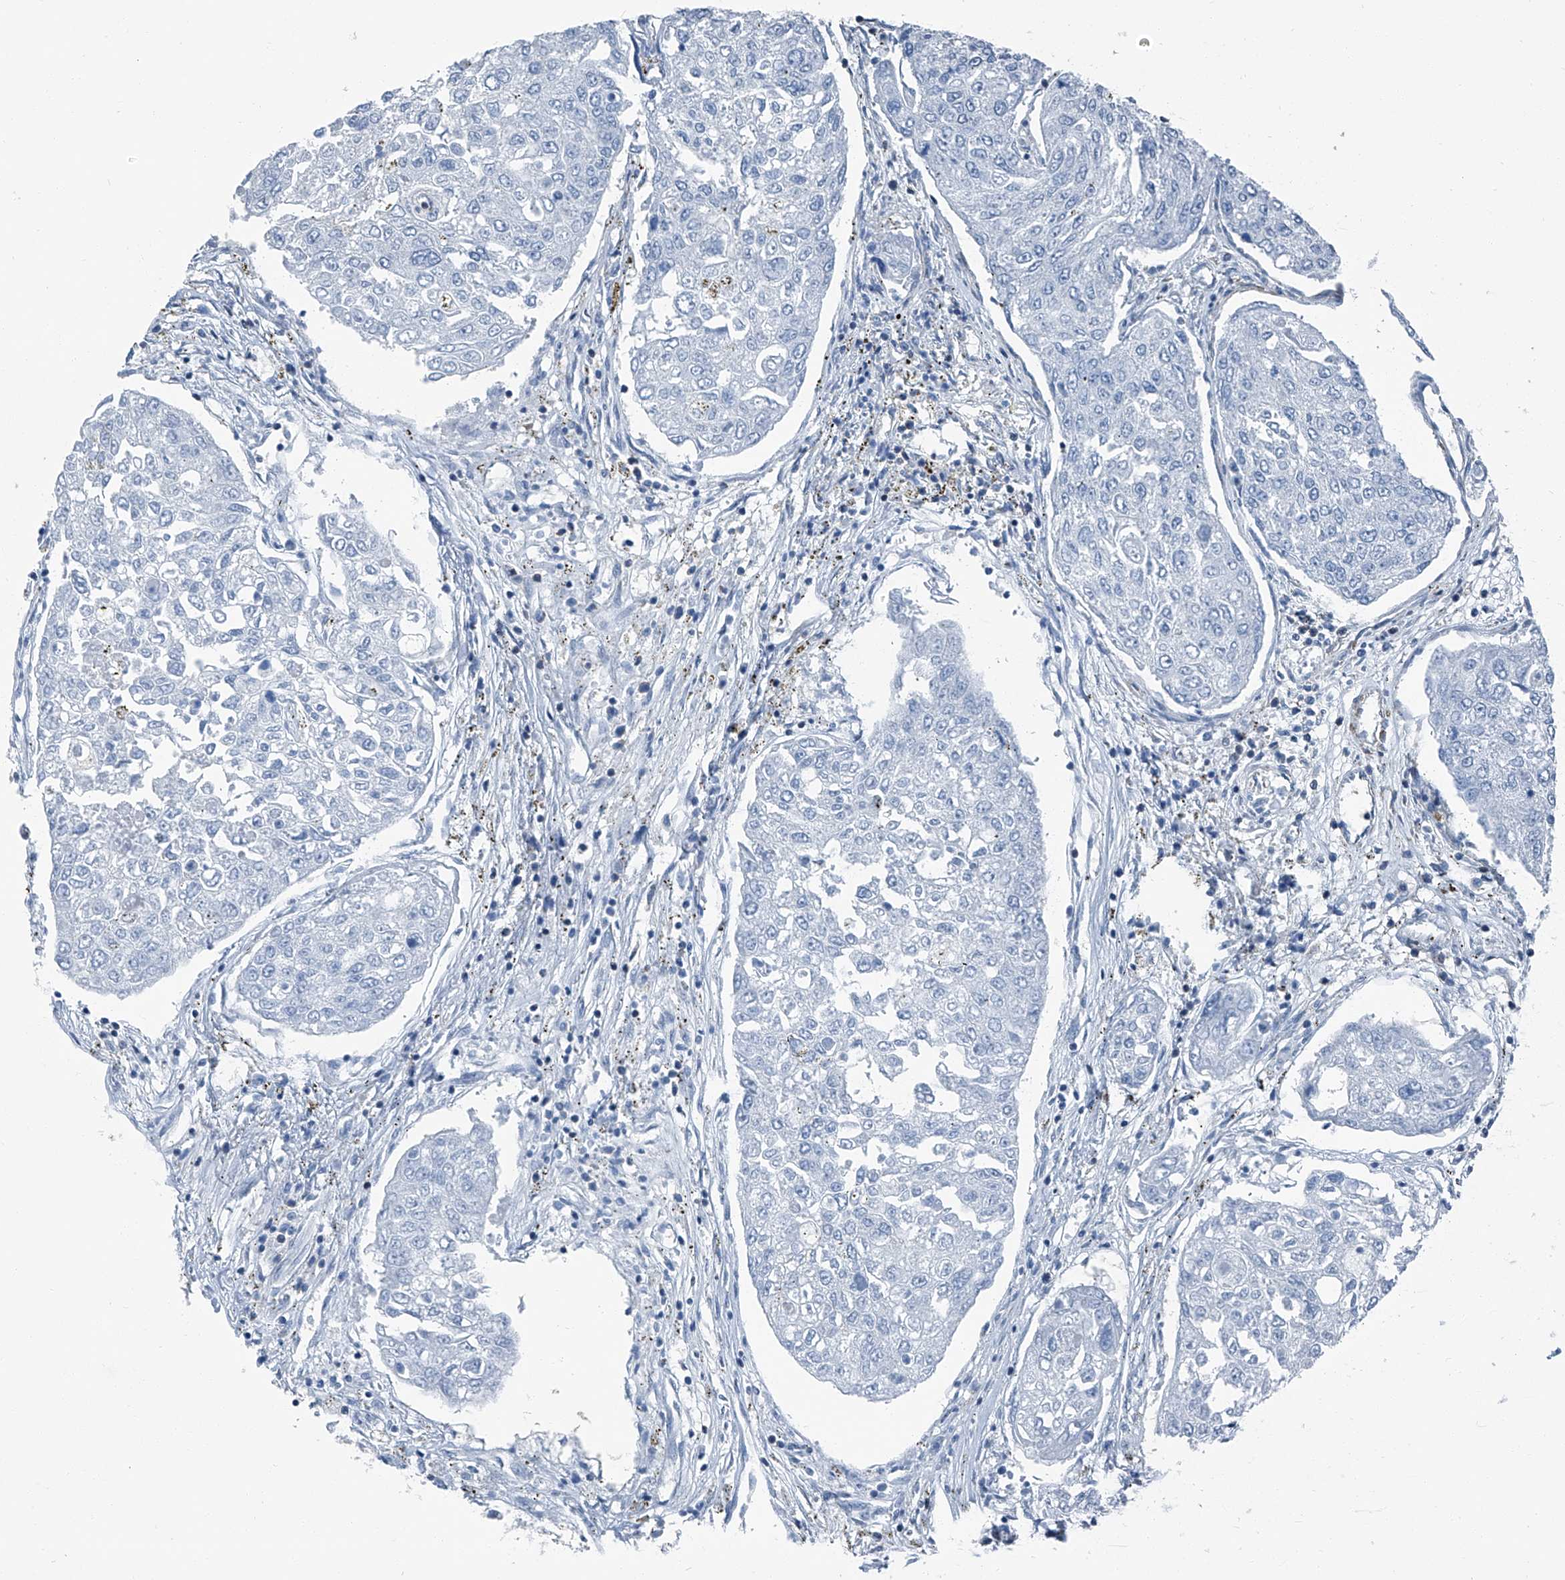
{"staining": {"intensity": "negative", "quantity": "none", "location": "none"}, "tissue": "urothelial cancer", "cell_type": "Tumor cells", "image_type": "cancer", "snomed": [{"axis": "morphology", "description": "Urothelial carcinoma, High grade"}, {"axis": "topography", "description": "Lymph node"}, {"axis": "topography", "description": "Urinary bladder"}], "caption": "Urothelial carcinoma (high-grade) was stained to show a protein in brown. There is no significant staining in tumor cells.", "gene": "SEPTIN7", "patient": {"sex": "male", "age": 51}}